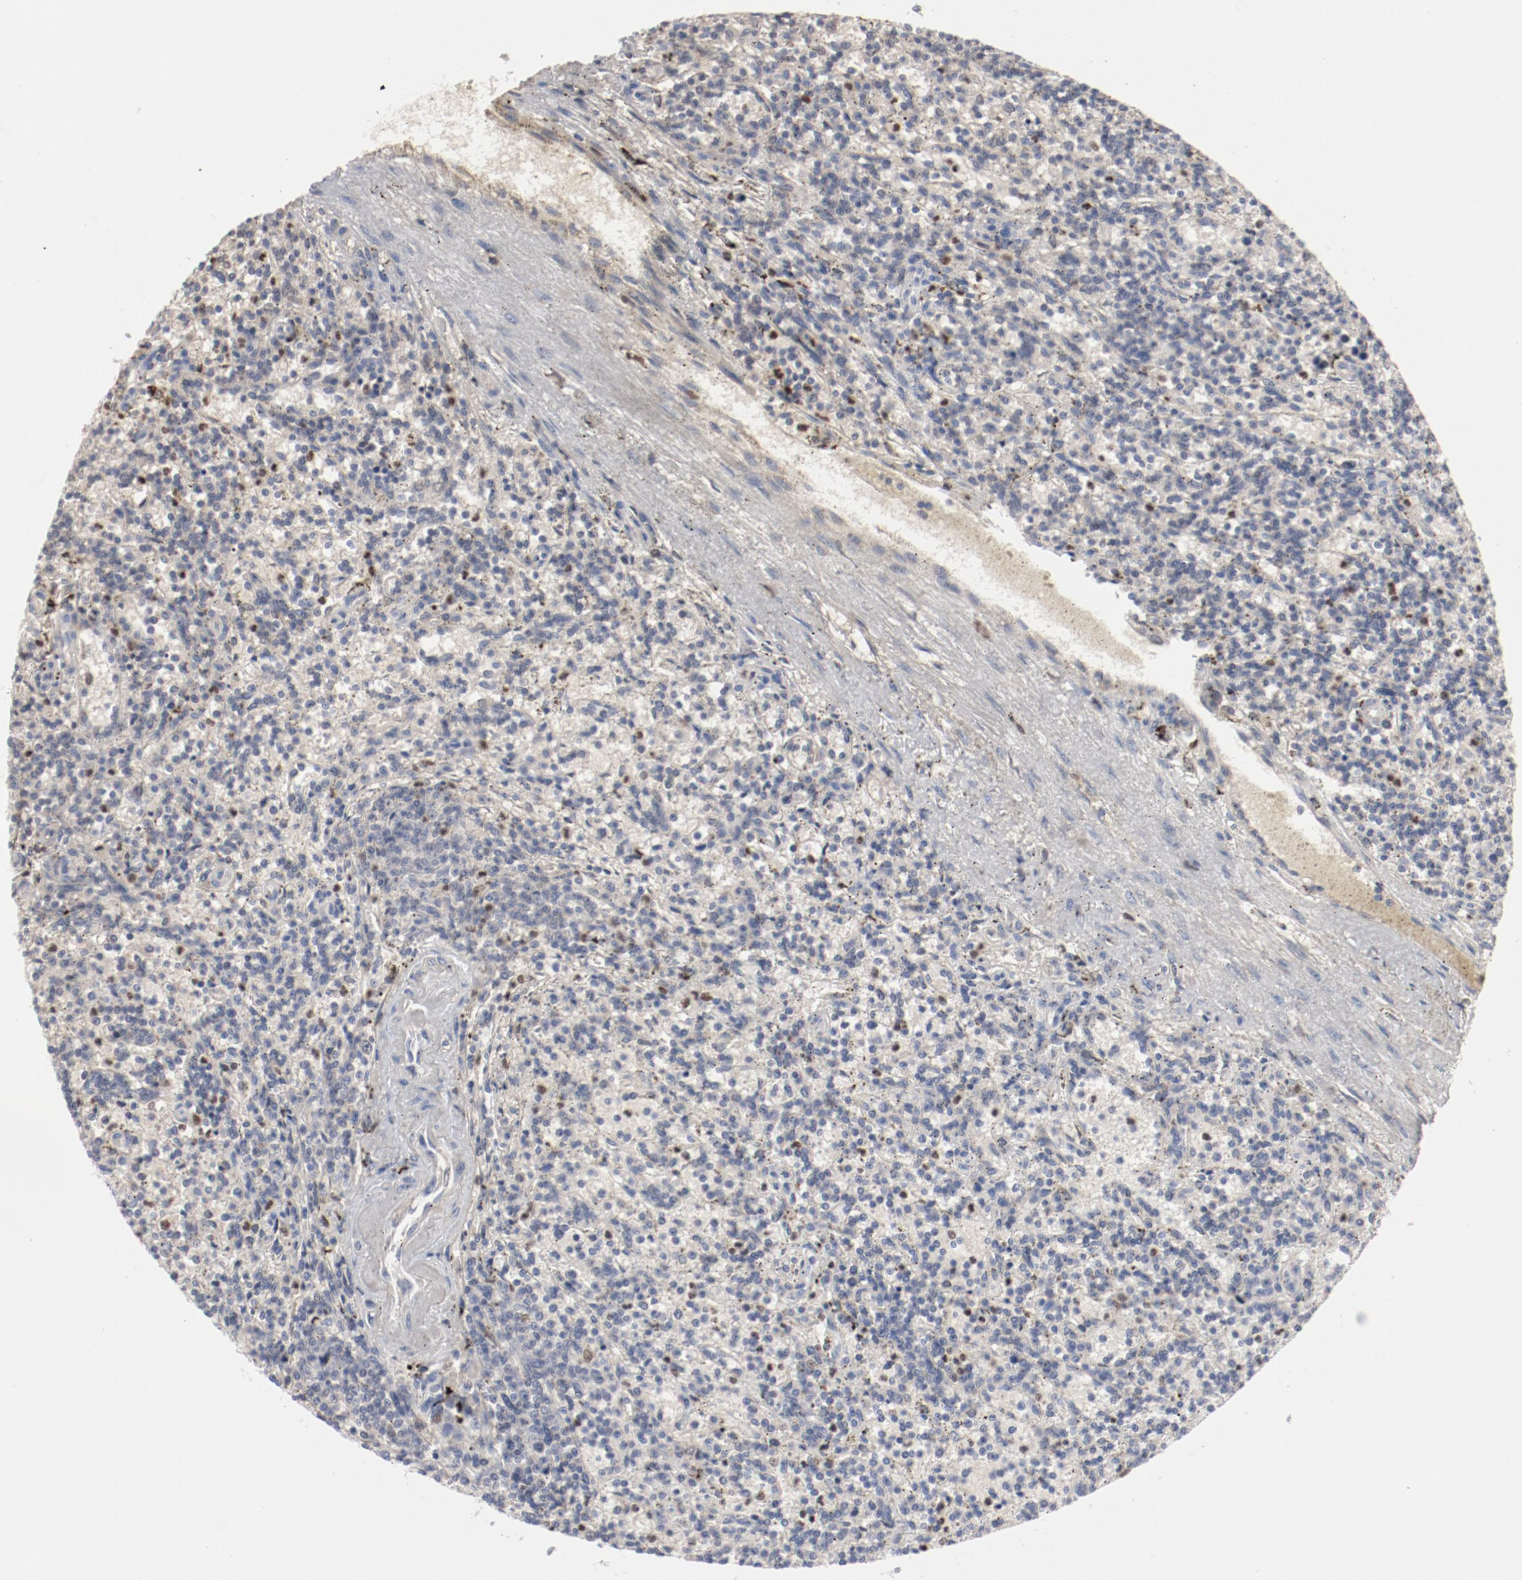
{"staining": {"intensity": "negative", "quantity": "none", "location": "none"}, "tissue": "lymphoma", "cell_type": "Tumor cells", "image_type": "cancer", "snomed": [{"axis": "morphology", "description": "Malignant lymphoma, non-Hodgkin's type, Low grade"}, {"axis": "topography", "description": "Spleen"}], "caption": "Photomicrograph shows no significant protein positivity in tumor cells of lymphoma.", "gene": "SPI1", "patient": {"sex": "male", "age": 73}}